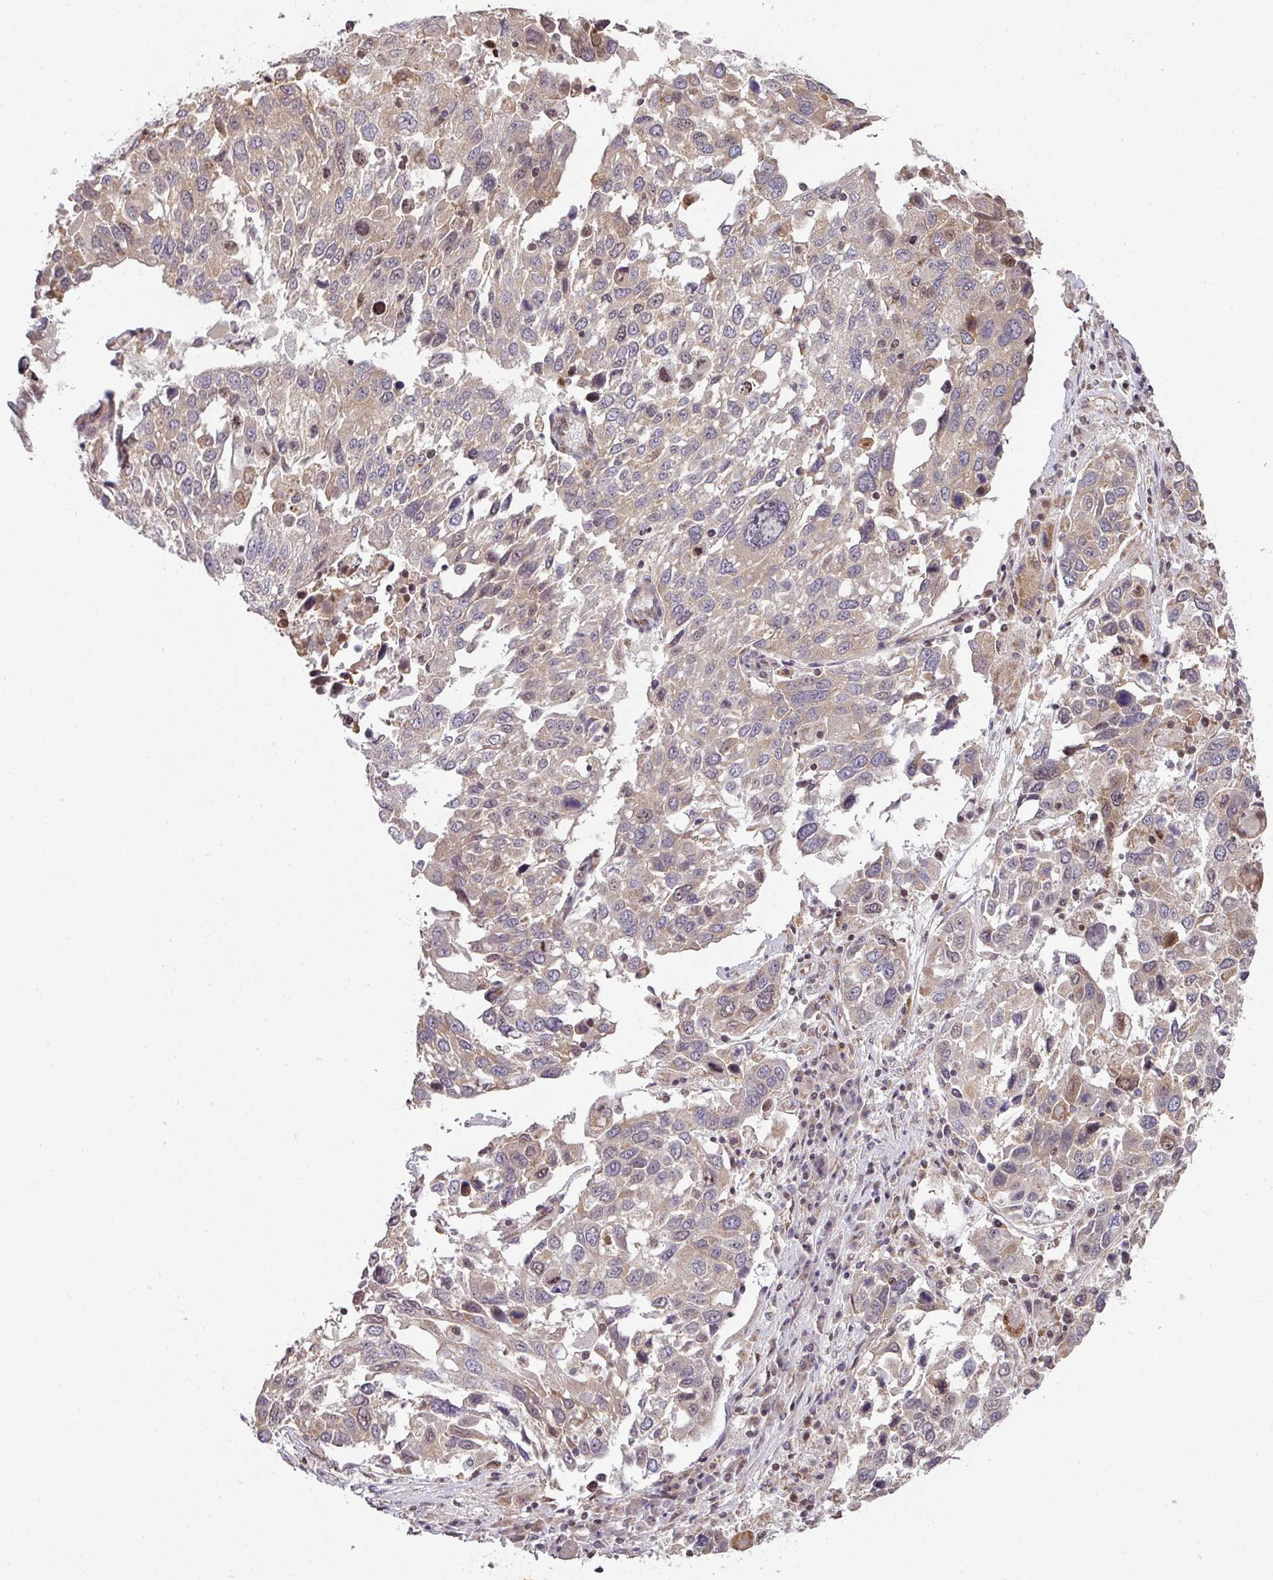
{"staining": {"intensity": "weak", "quantity": "<25%", "location": "cytoplasmic/membranous"}, "tissue": "lung cancer", "cell_type": "Tumor cells", "image_type": "cancer", "snomed": [{"axis": "morphology", "description": "Squamous cell carcinoma, NOS"}, {"axis": "topography", "description": "Lung"}], "caption": "This is an immunohistochemistry (IHC) photomicrograph of lung cancer (squamous cell carcinoma). There is no positivity in tumor cells.", "gene": "PLK1", "patient": {"sex": "male", "age": 65}}